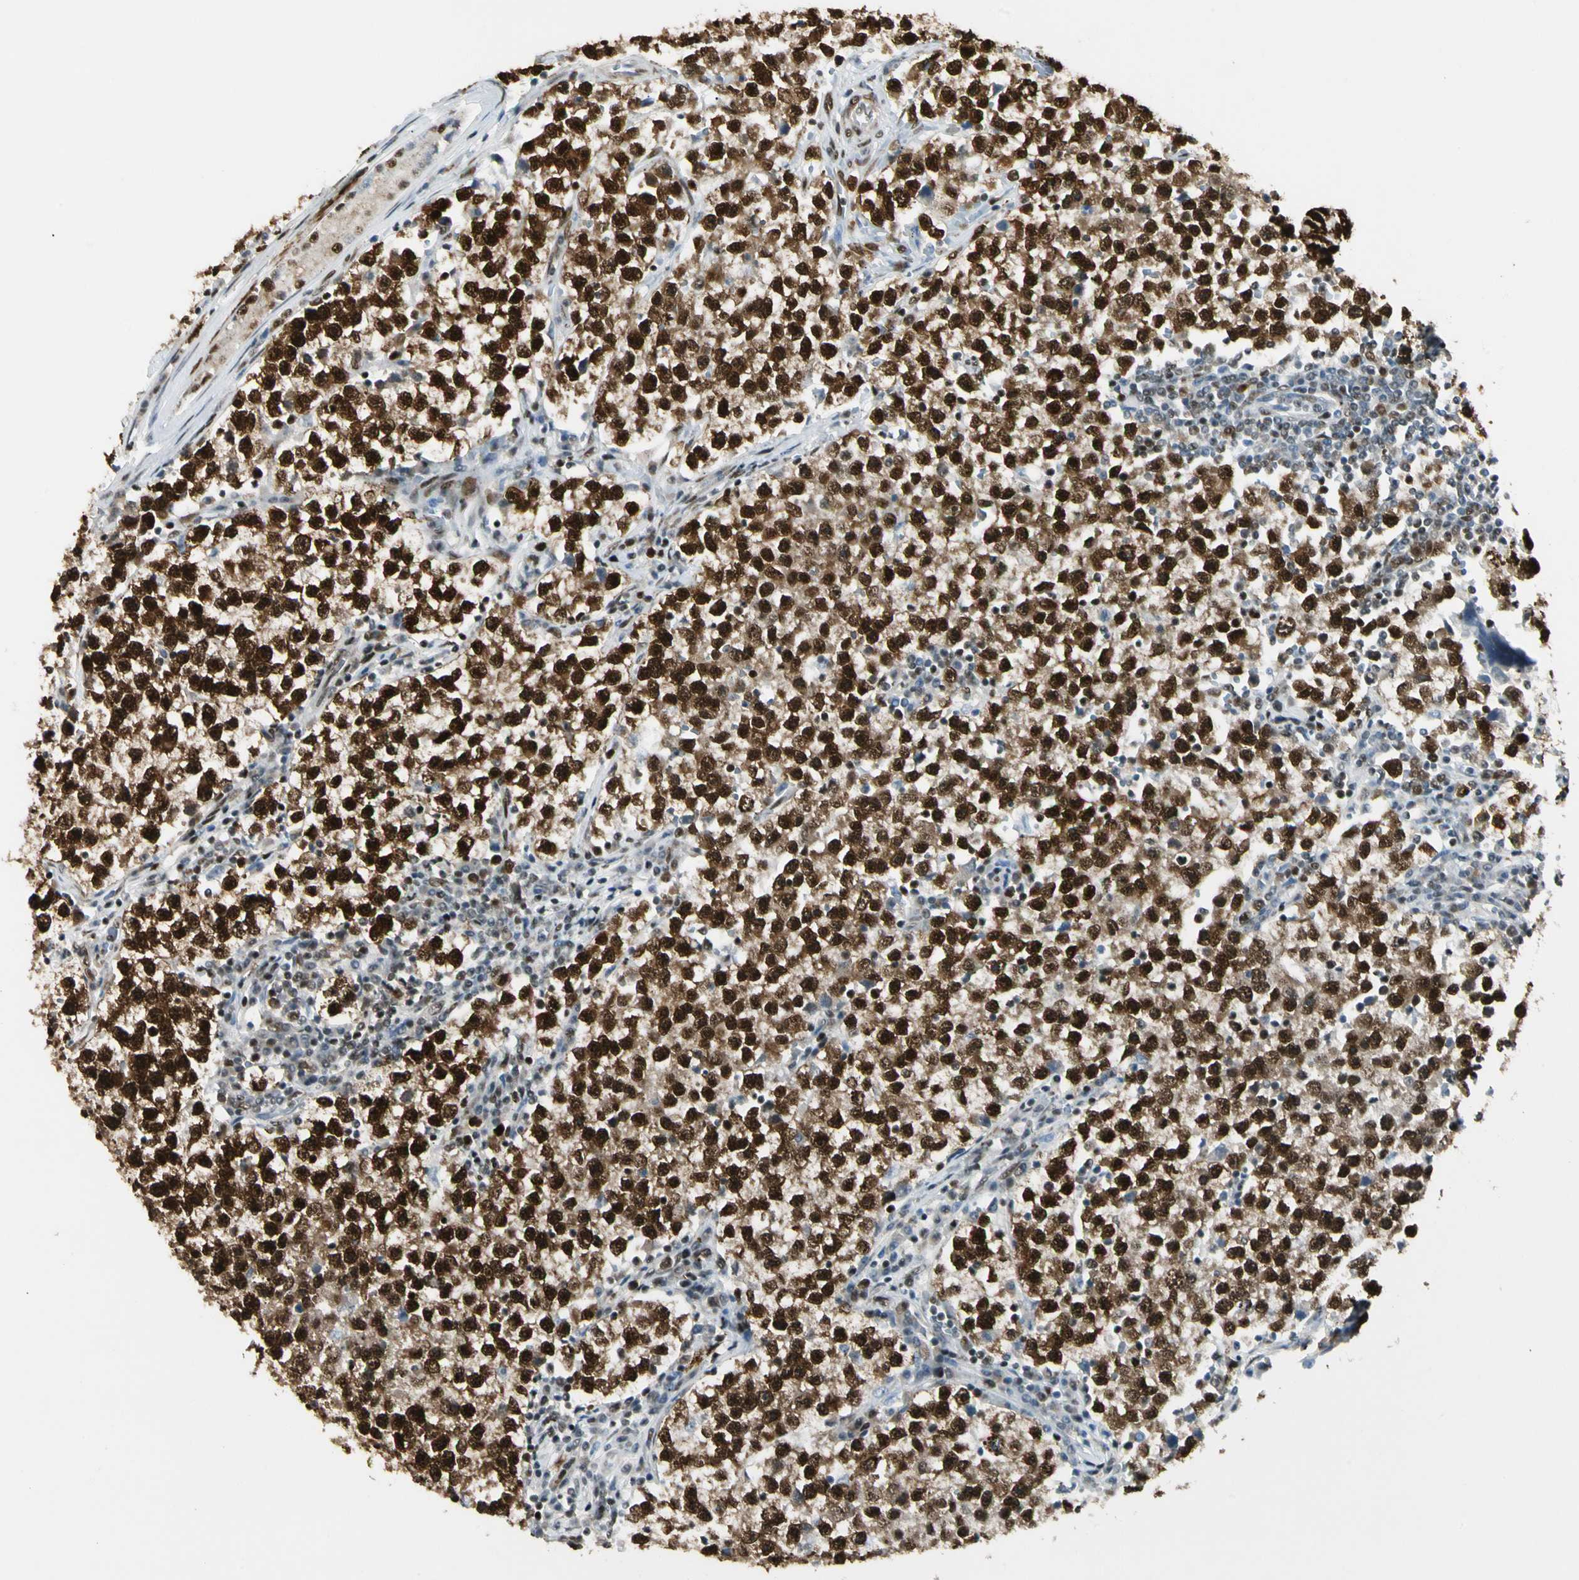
{"staining": {"intensity": "strong", "quantity": ">75%", "location": "cytoplasmic/membranous,nuclear"}, "tissue": "testis cancer", "cell_type": "Tumor cells", "image_type": "cancer", "snomed": [{"axis": "morphology", "description": "Seminoma, NOS"}, {"axis": "topography", "description": "Testis"}], "caption": "The micrograph demonstrates staining of seminoma (testis), revealing strong cytoplasmic/membranous and nuclear protein staining (brown color) within tumor cells.", "gene": "FUS", "patient": {"sex": "male", "age": 22}}